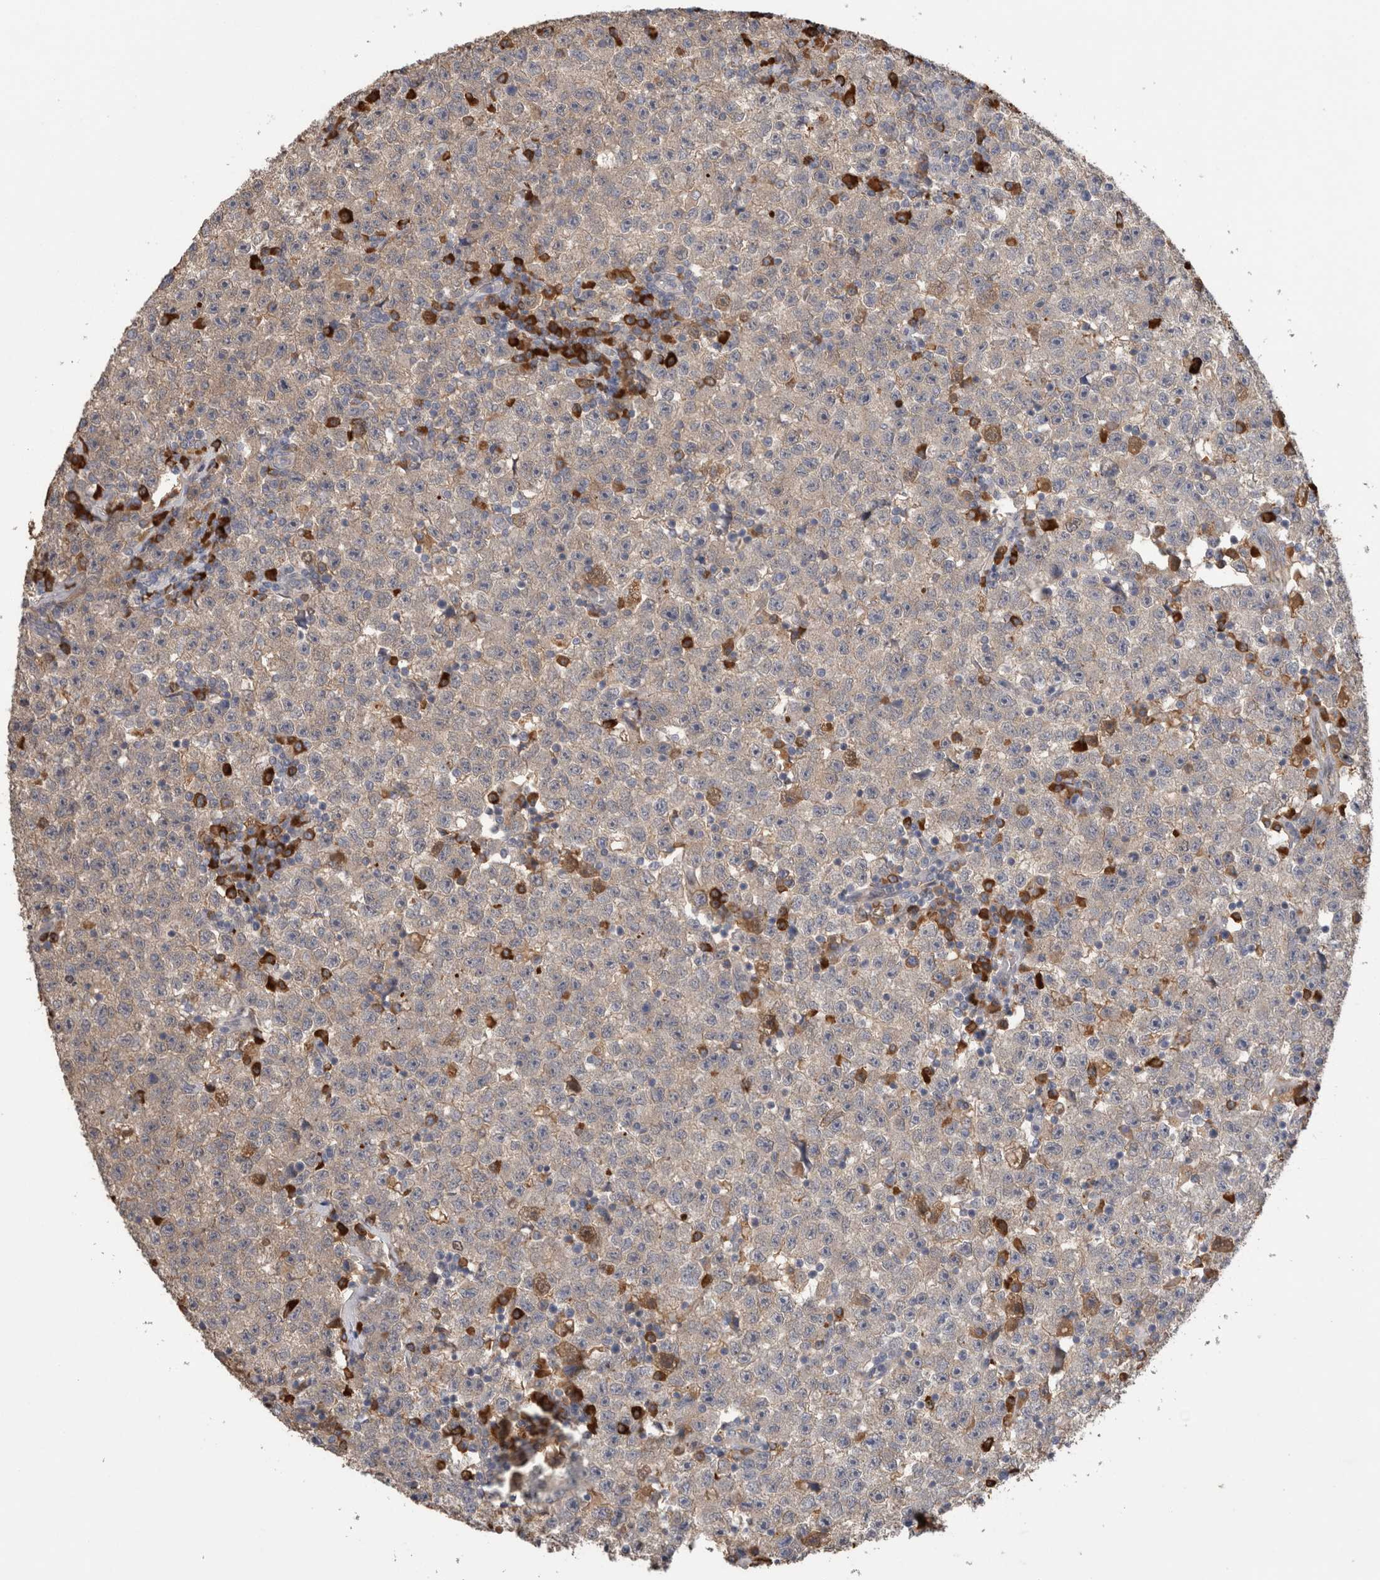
{"staining": {"intensity": "moderate", "quantity": "<25%", "location": "cytoplasmic/membranous"}, "tissue": "testis cancer", "cell_type": "Tumor cells", "image_type": "cancer", "snomed": [{"axis": "morphology", "description": "Seminoma, NOS"}, {"axis": "topography", "description": "Testis"}], "caption": "Human testis seminoma stained for a protein (brown) shows moderate cytoplasmic/membranous positive expression in about <25% of tumor cells.", "gene": "PPP3CC", "patient": {"sex": "male", "age": 22}}